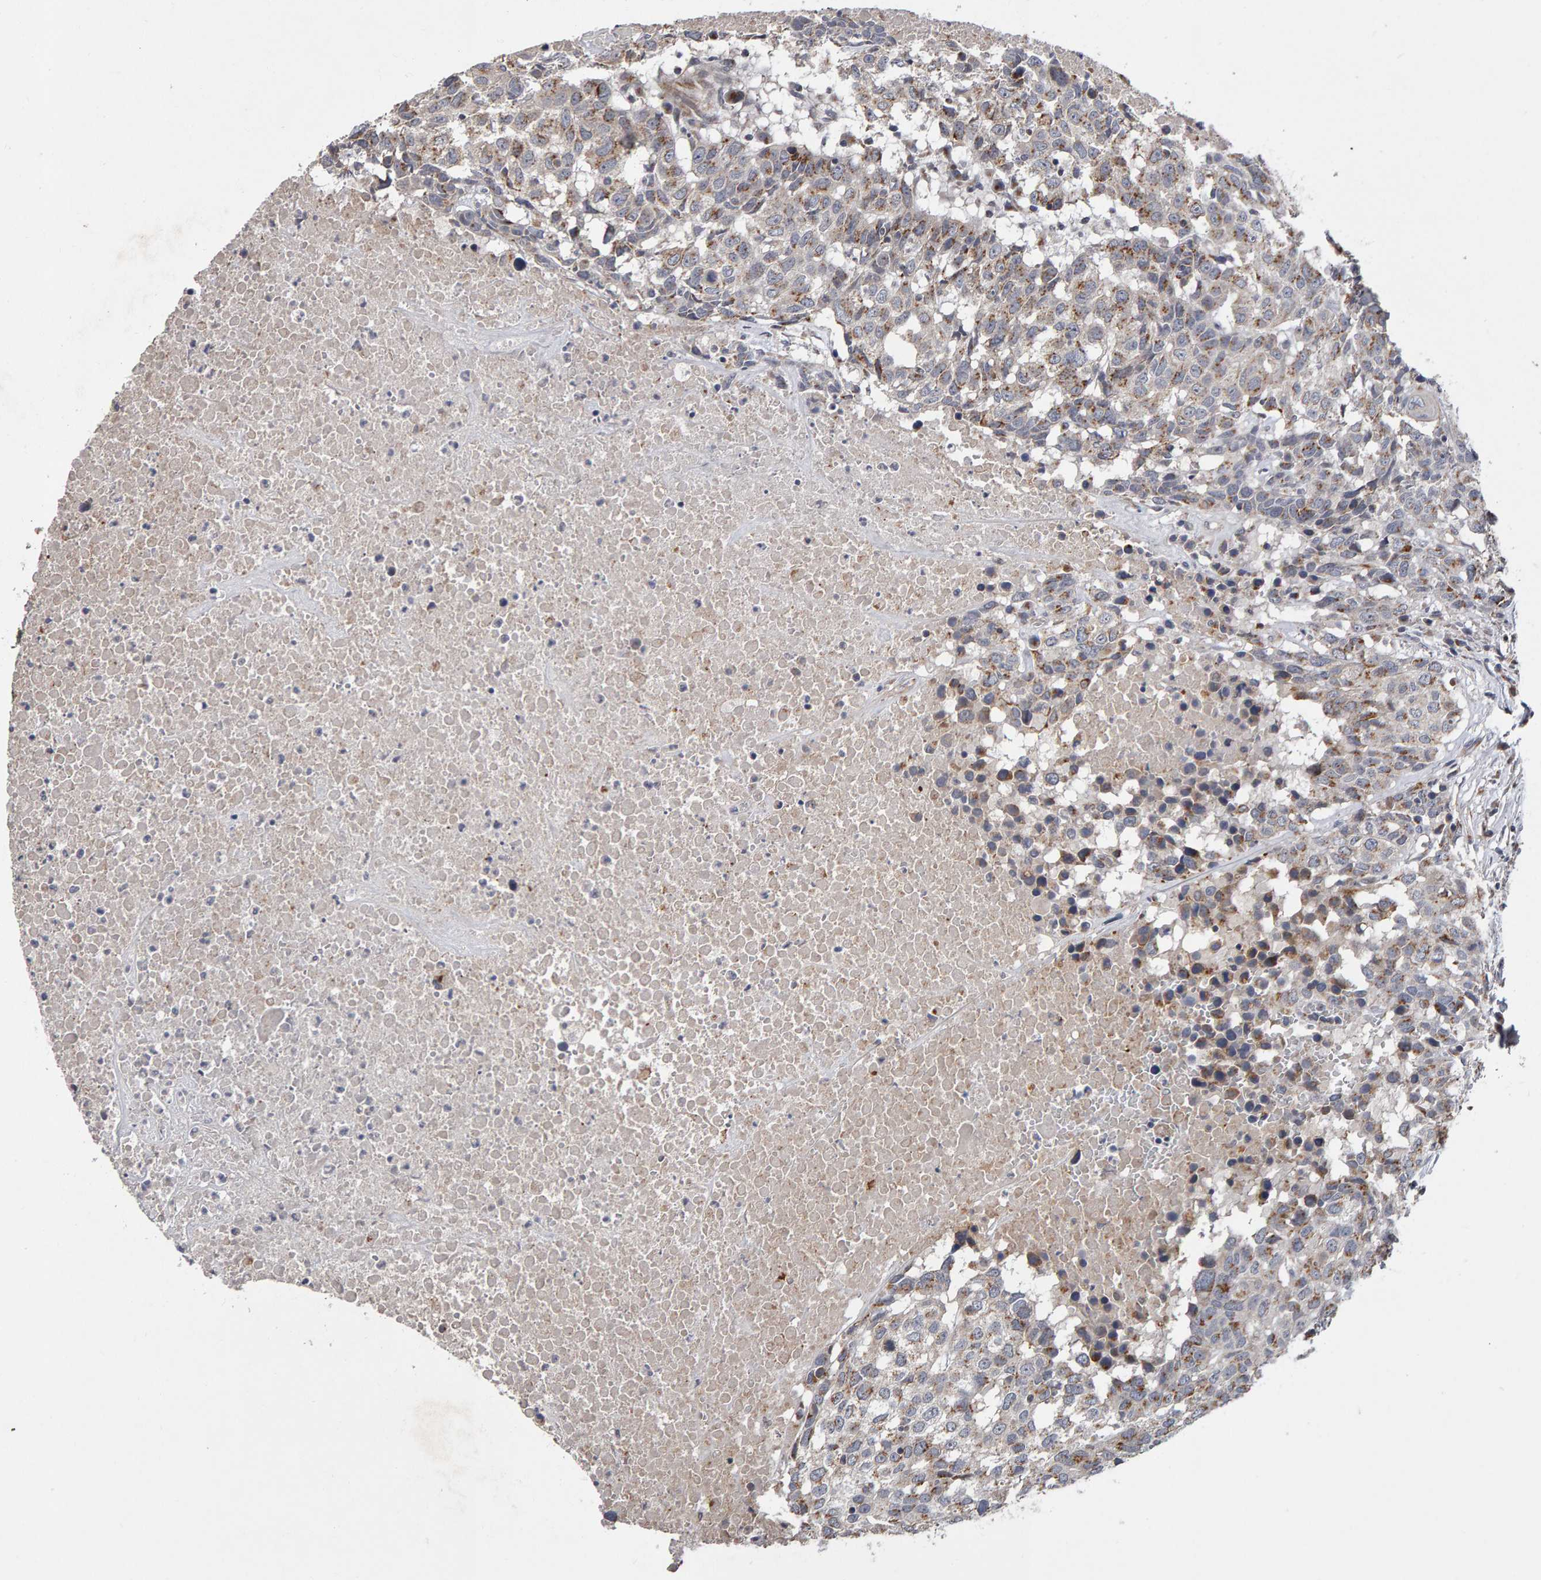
{"staining": {"intensity": "moderate", "quantity": ">75%", "location": "cytoplasmic/membranous"}, "tissue": "head and neck cancer", "cell_type": "Tumor cells", "image_type": "cancer", "snomed": [{"axis": "morphology", "description": "Squamous cell carcinoma, NOS"}, {"axis": "topography", "description": "Head-Neck"}], "caption": "Protein analysis of head and neck cancer tissue shows moderate cytoplasmic/membranous staining in approximately >75% of tumor cells. (brown staining indicates protein expression, while blue staining denotes nuclei).", "gene": "CANT1", "patient": {"sex": "male", "age": 66}}